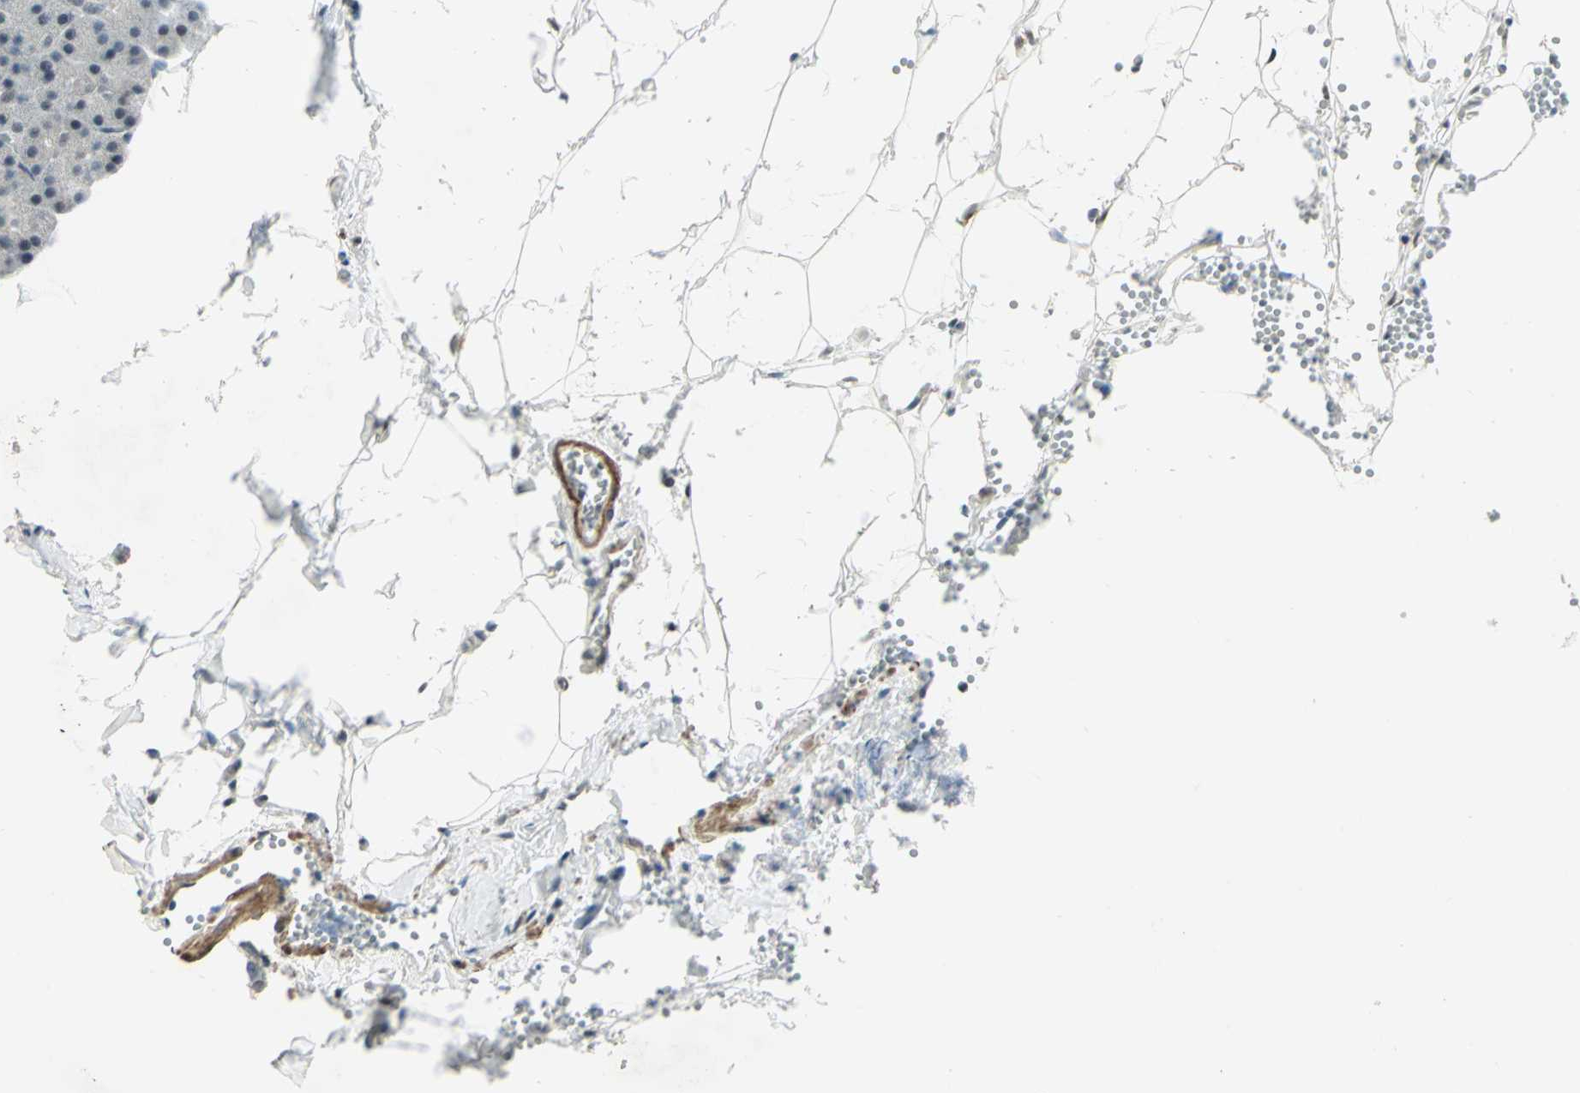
{"staining": {"intensity": "negative", "quantity": "none", "location": "none"}, "tissue": "pancreas", "cell_type": "Exocrine glandular cells", "image_type": "normal", "snomed": [{"axis": "morphology", "description": "Normal tissue, NOS"}, {"axis": "topography", "description": "Pancreas"}], "caption": "DAB (3,3'-diaminobenzidine) immunohistochemical staining of normal pancreas reveals no significant expression in exocrine glandular cells.", "gene": "MTA1", "patient": {"sex": "female", "age": 35}}